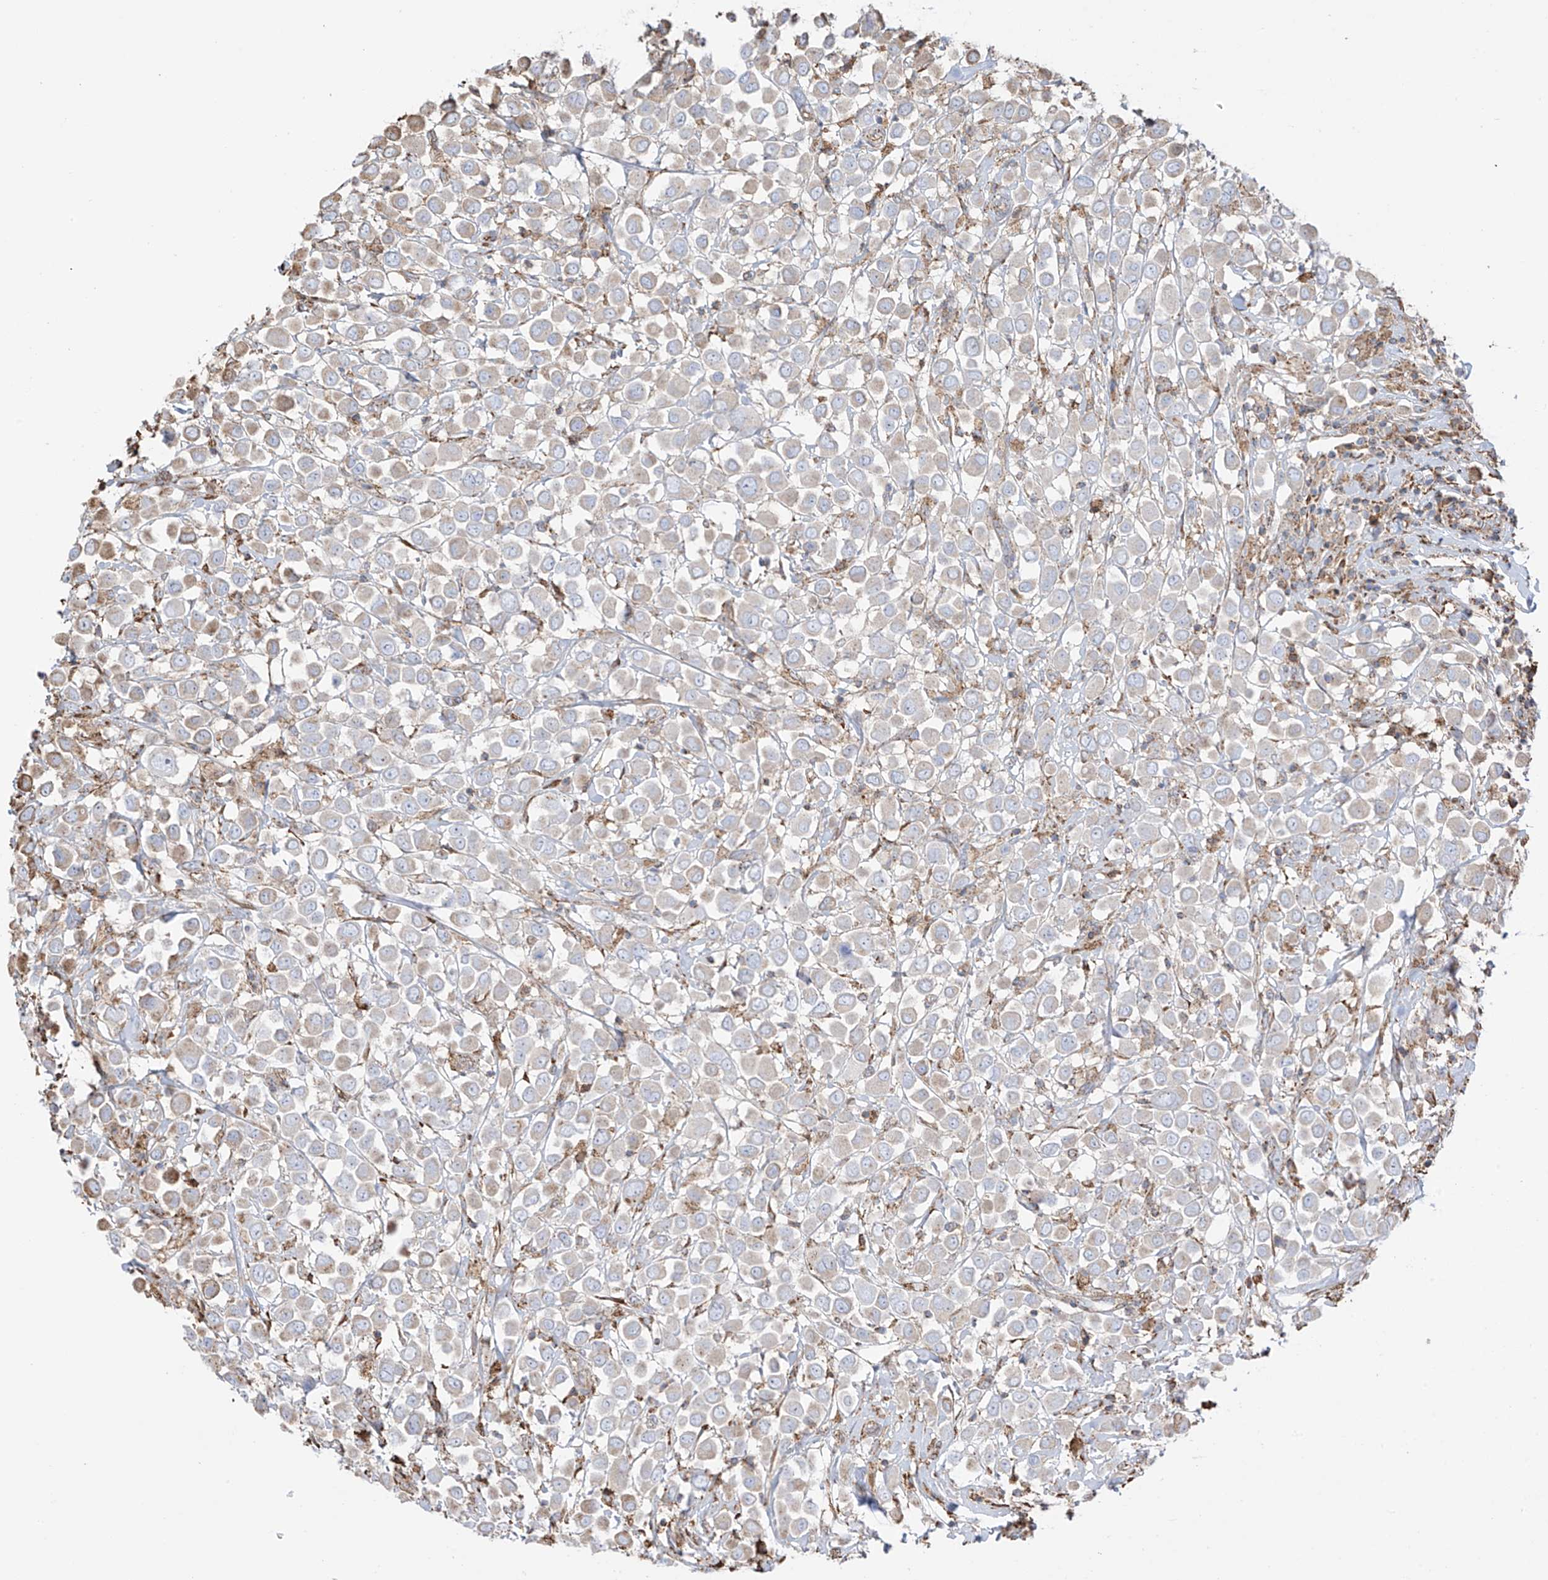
{"staining": {"intensity": "weak", "quantity": ">75%", "location": "cytoplasmic/membranous"}, "tissue": "breast cancer", "cell_type": "Tumor cells", "image_type": "cancer", "snomed": [{"axis": "morphology", "description": "Duct carcinoma"}, {"axis": "topography", "description": "Breast"}], "caption": "Tumor cells show low levels of weak cytoplasmic/membranous staining in approximately >75% of cells in breast intraductal carcinoma.", "gene": "XKR3", "patient": {"sex": "female", "age": 61}}